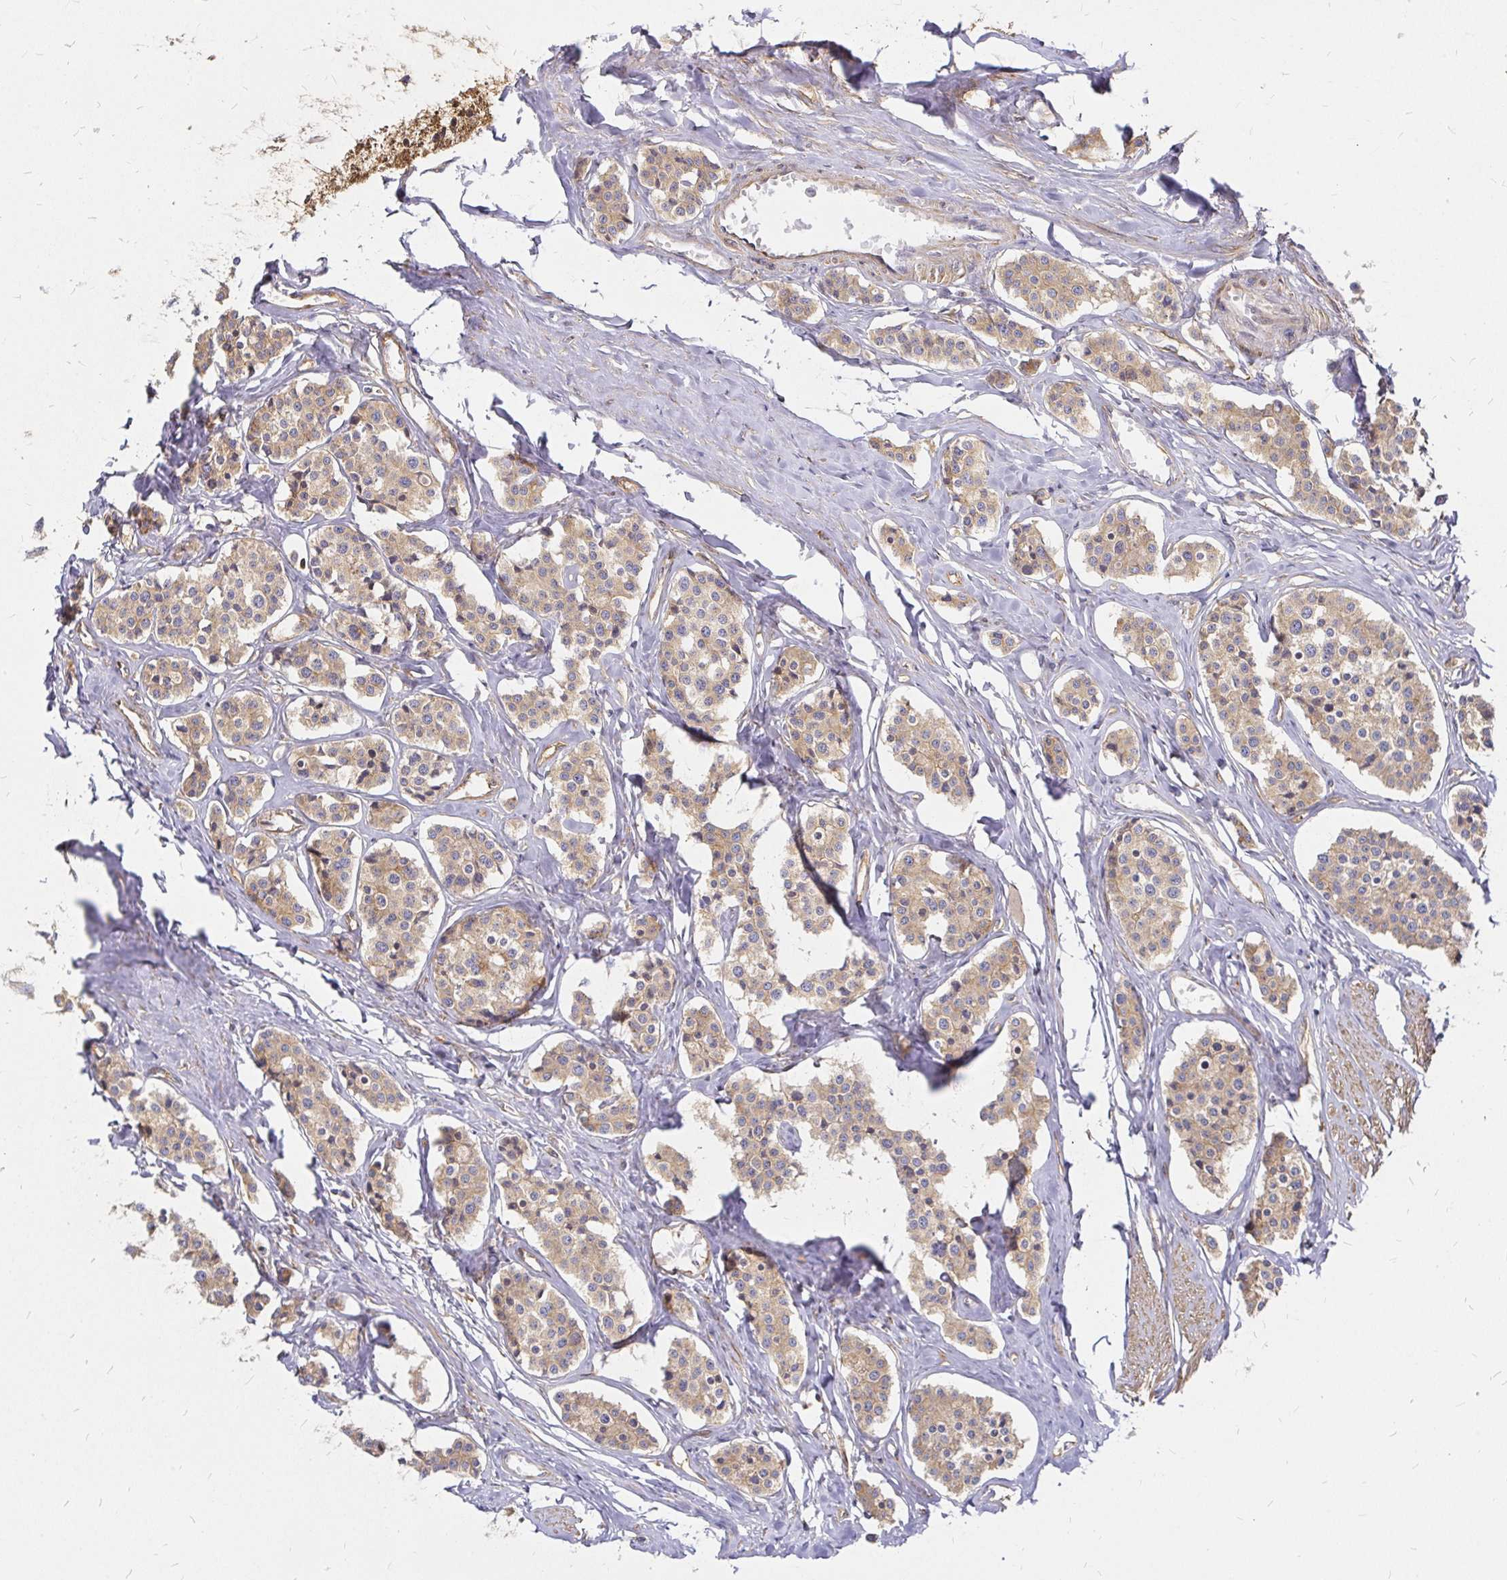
{"staining": {"intensity": "weak", "quantity": ">75%", "location": "cytoplasmic/membranous"}, "tissue": "carcinoid", "cell_type": "Tumor cells", "image_type": "cancer", "snomed": [{"axis": "morphology", "description": "Carcinoid, malignant, NOS"}, {"axis": "topography", "description": "Small intestine"}], "caption": "Protein expression analysis of human malignant carcinoid reveals weak cytoplasmic/membranous staining in approximately >75% of tumor cells.", "gene": "KIF5B", "patient": {"sex": "male", "age": 60}}